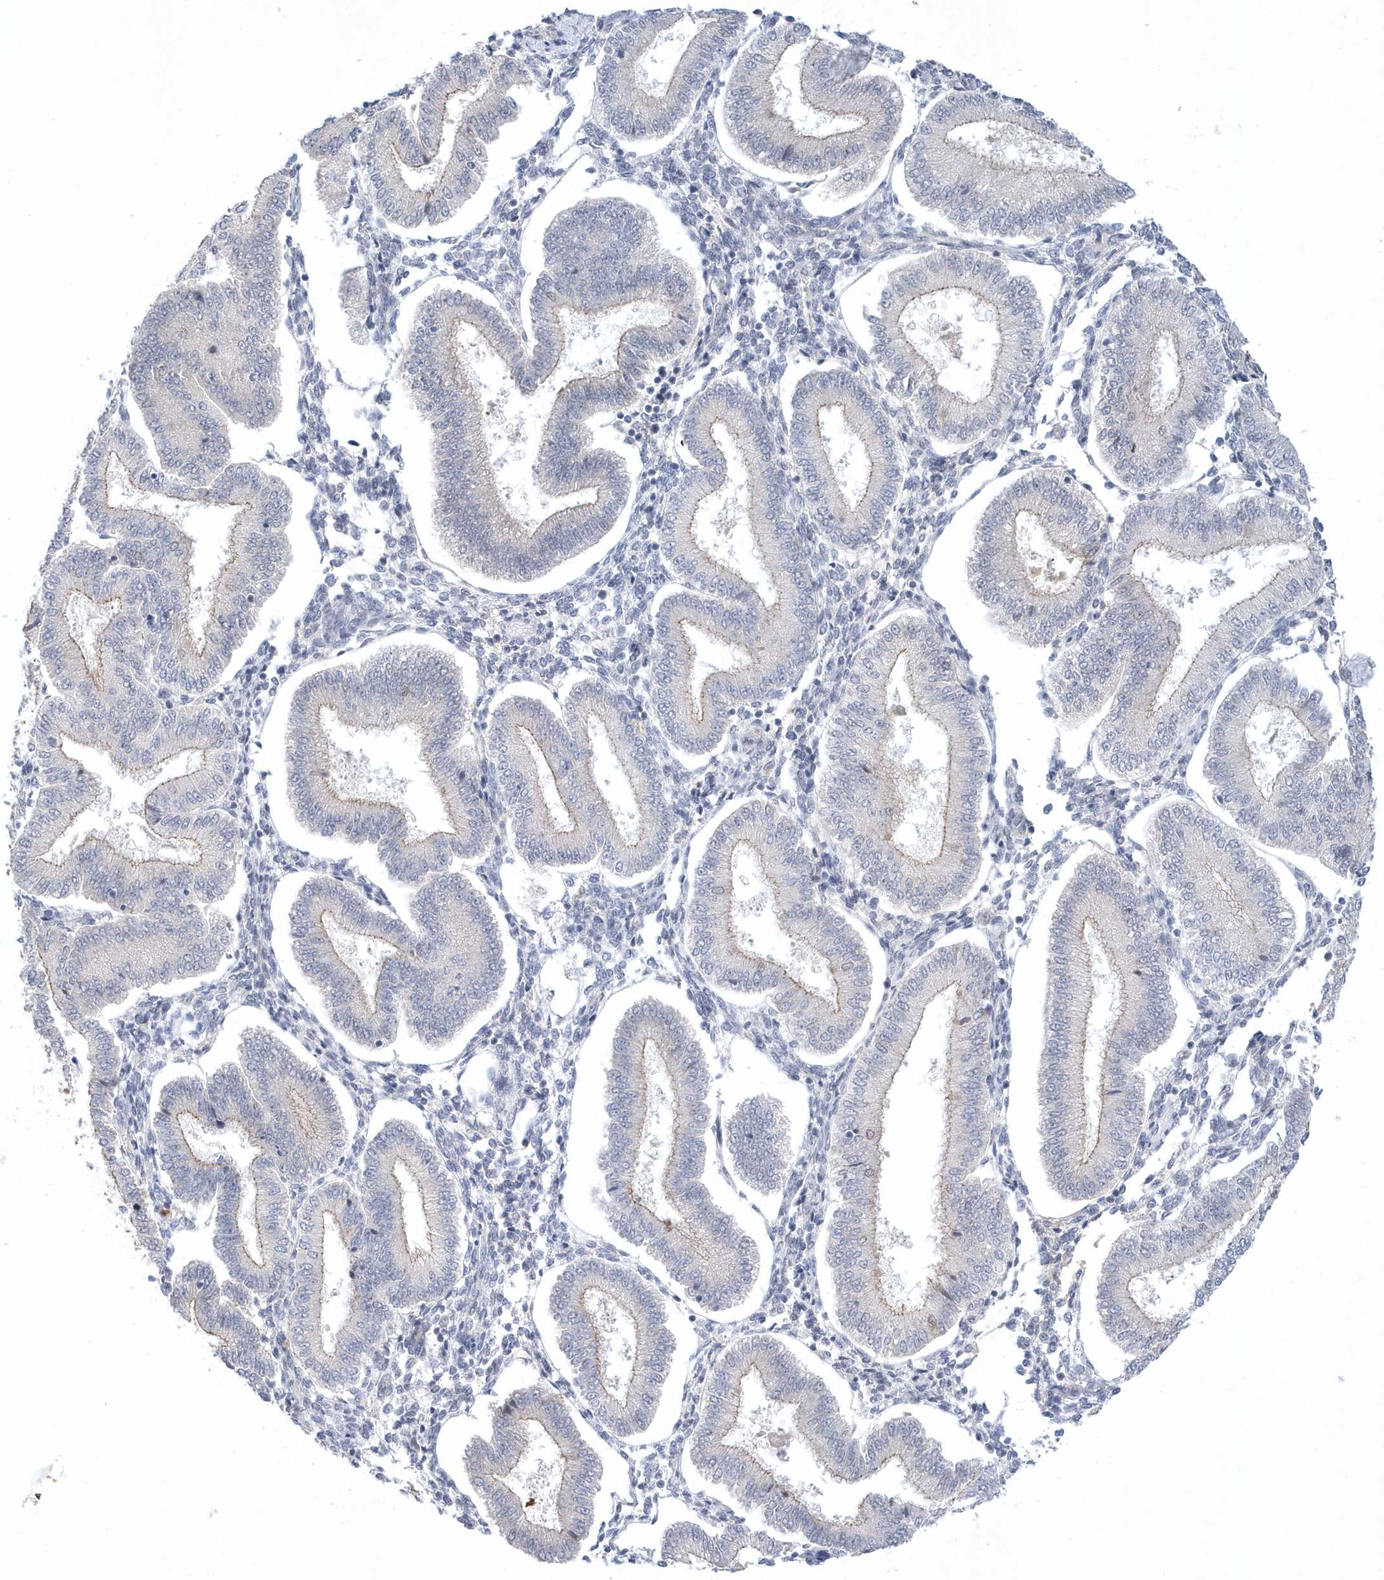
{"staining": {"intensity": "negative", "quantity": "none", "location": "none"}, "tissue": "endometrium", "cell_type": "Cells in endometrial stroma", "image_type": "normal", "snomed": [{"axis": "morphology", "description": "Normal tissue, NOS"}, {"axis": "topography", "description": "Endometrium"}], "caption": "DAB (3,3'-diaminobenzidine) immunohistochemical staining of benign human endometrium exhibits no significant staining in cells in endometrial stroma.", "gene": "ZC3H12D", "patient": {"sex": "female", "age": 39}}